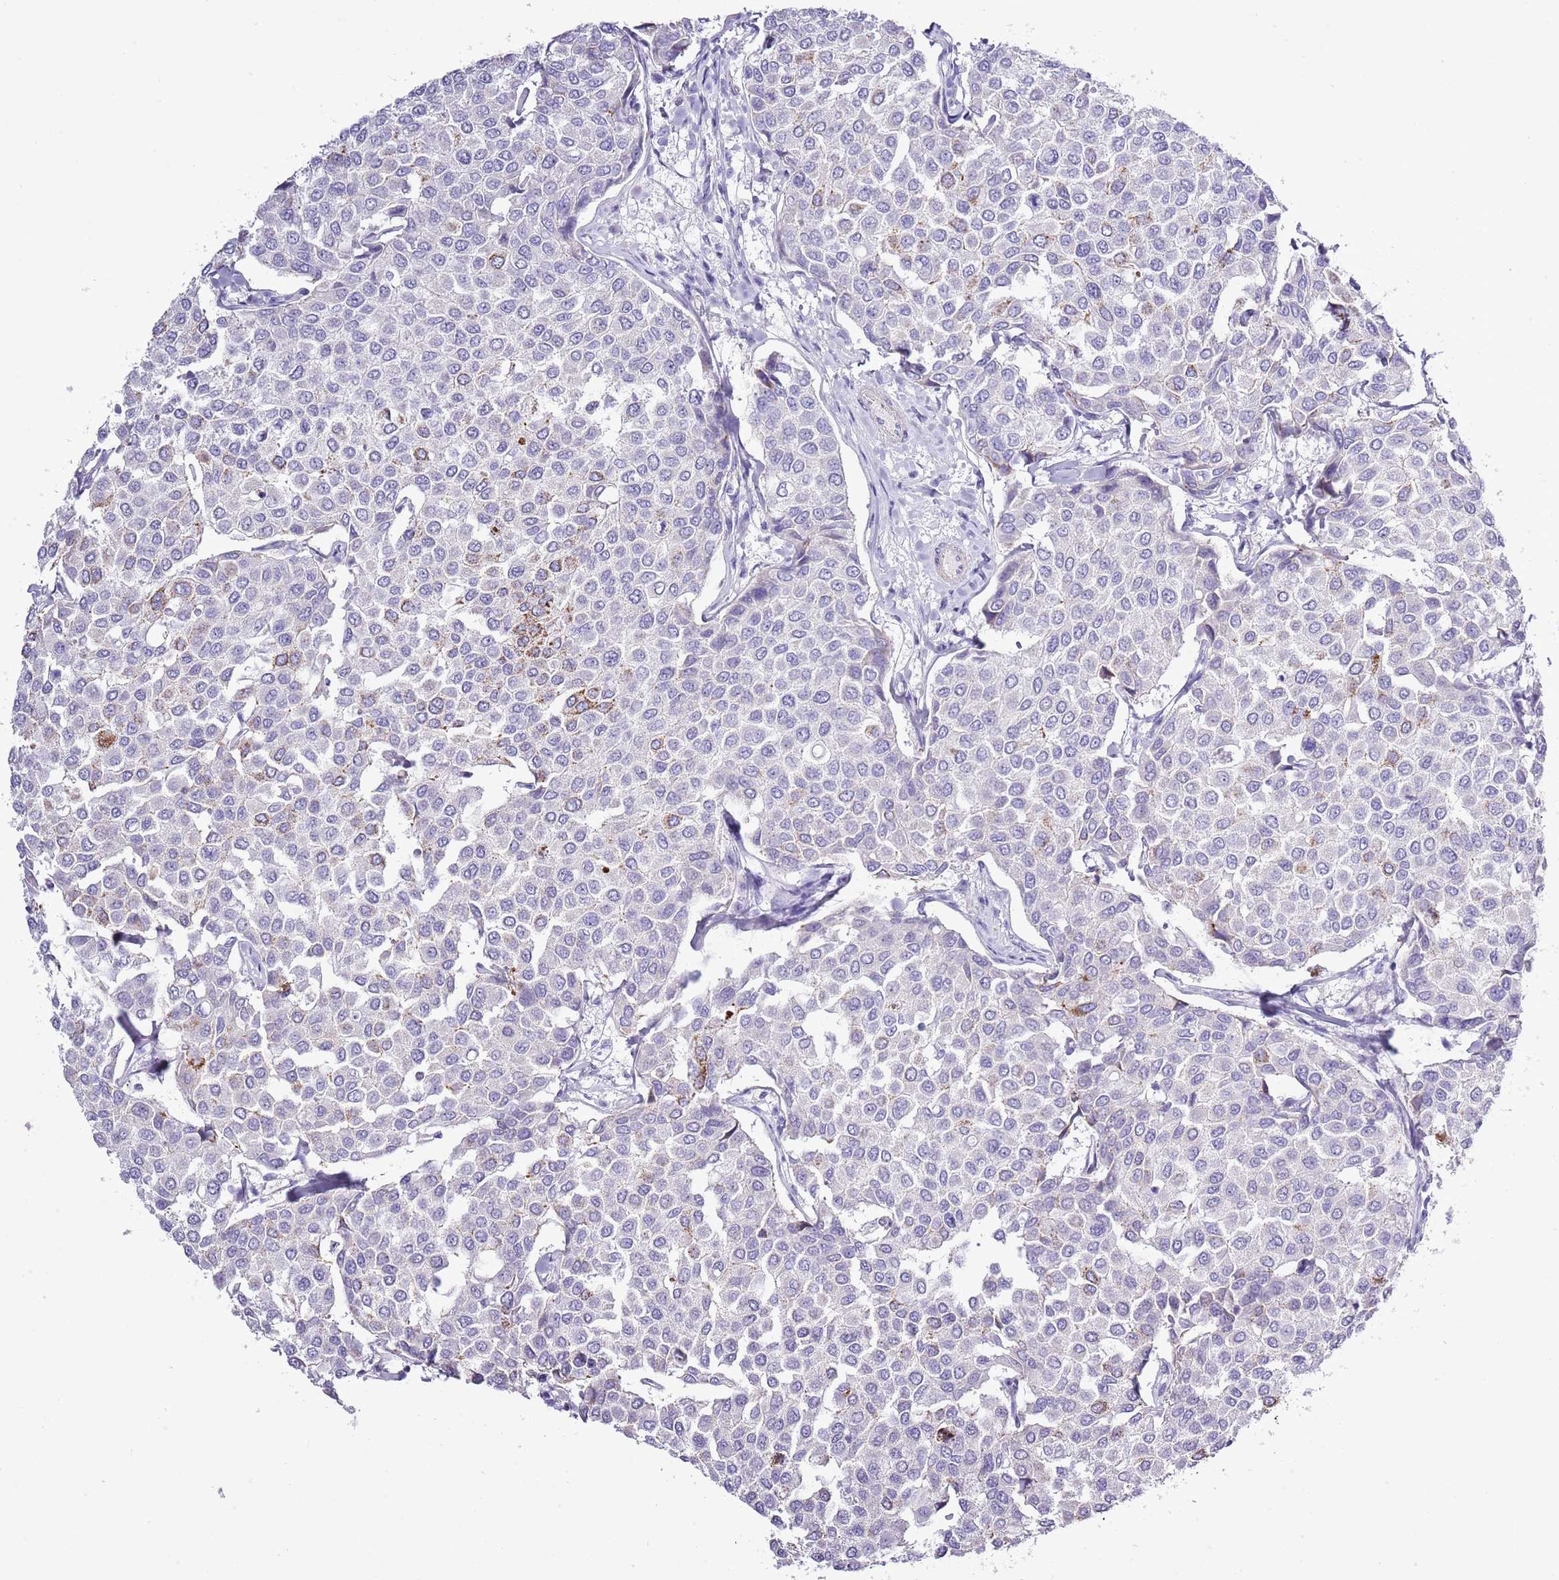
{"staining": {"intensity": "negative", "quantity": "none", "location": "none"}, "tissue": "breast cancer", "cell_type": "Tumor cells", "image_type": "cancer", "snomed": [{"axis": "morphology", "description": "Duct carcinoma"}, {"axis": "topography", "description": "Breast"}], "caption": "Immunohistochemical staining of breast invasive ductal carcinoma shows no significant expression in tumor cells.", "gene": "SLC23A1", "patient": {"sex": "female", "age": 55}}